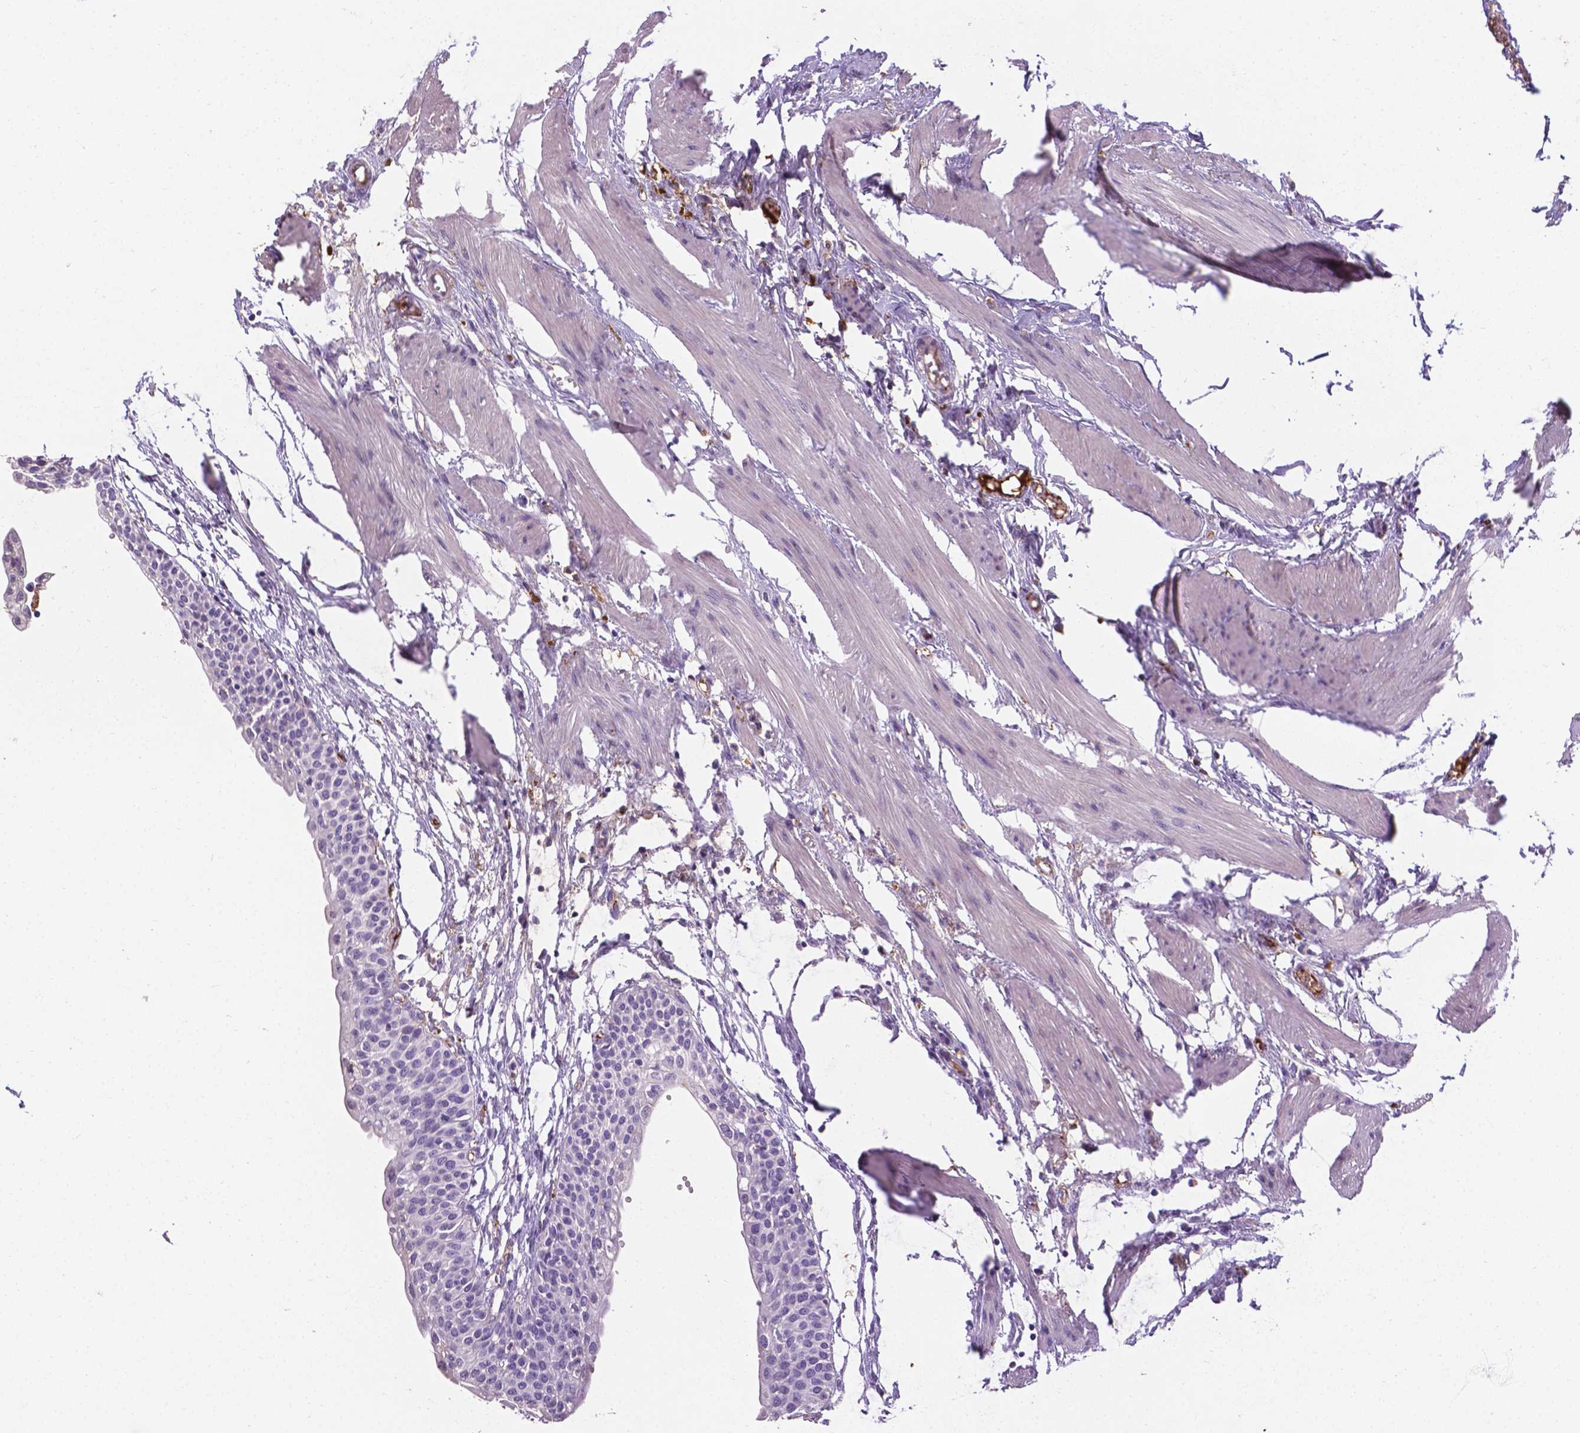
{"staining": {"intensity": "negative", "quantity": "none", "location": "none"}, "tissue": "urinary bladder", "cell_type": "Urothelial cells", "image_type": "normal", "snomed": [{"axis": "morphology", "description": "Normal tissue, NOS"}, {"axis": "topography", "description": "Urinary bladder"}, {"axis": "topography", "description": "Peripheral nerve tissue"}], "caption": "High power microscopy micrograph of an immunohistochemistry (IHC) photomicrograph of normal urinary bladder, revealing no significant positivity in urothelial cells.", "gene": "APOE", "patient": {"sex": "male", "age": 55}}